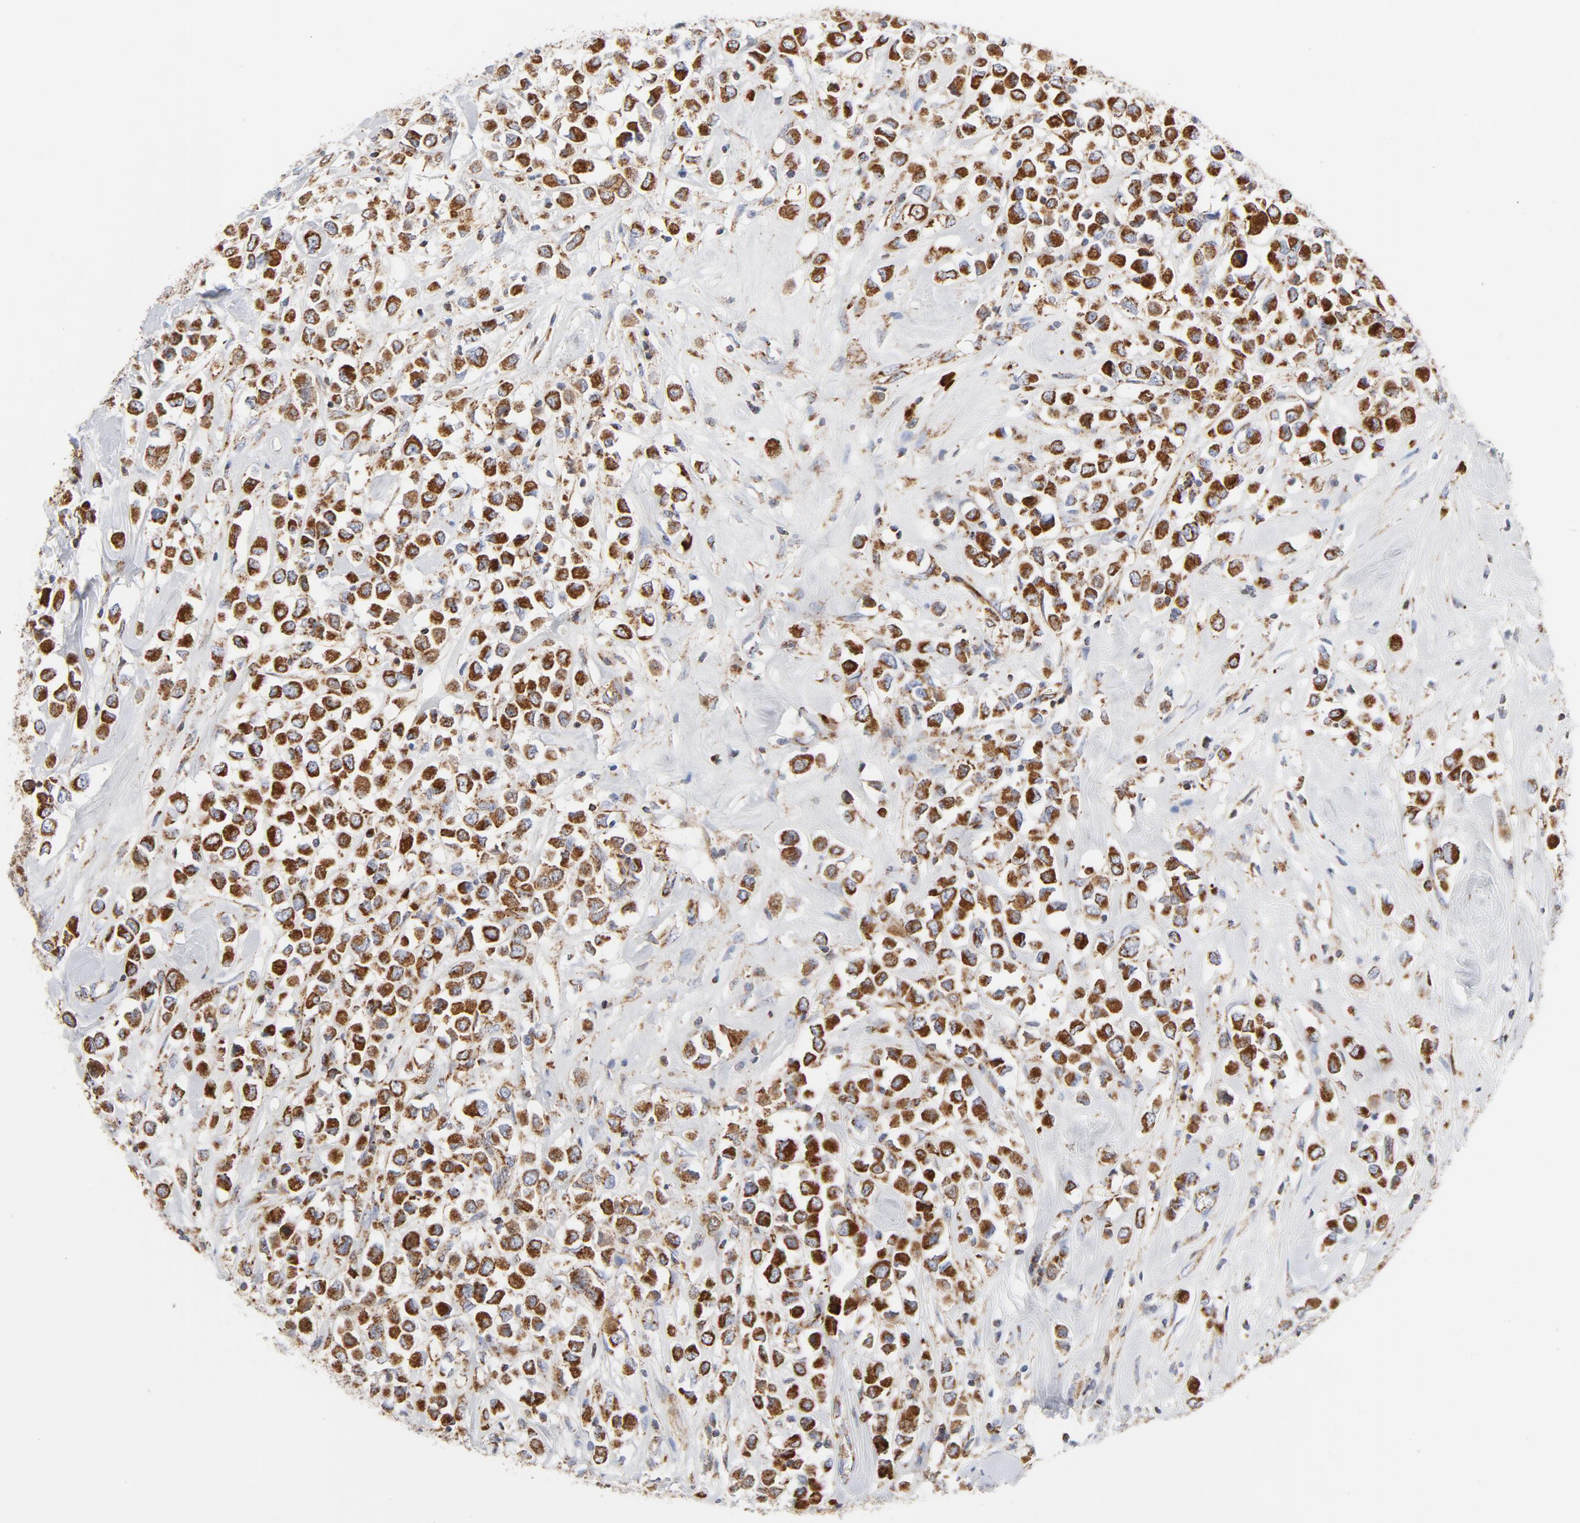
{"staining": {"intensity": "strong", "quantity": ">75%", "location": "cytoplasmic/membranous"}, "tissue": "breast cancer", "cell_type": "Tumor cells", "image_type": "cancer", "snomed": [{"axis": "morphology", "description": "Duct carcinoma"}, {"axis": "topography", "description": "Breast"}], "caption": "Strong cytoplasmic/membranous staining for a protein is identified in approximately >75% of tumor cells of breast infiltrating ductal carcinoma using IHC.", "gene": "CYCS", "patient": {"sex": "female", "age": 61}}